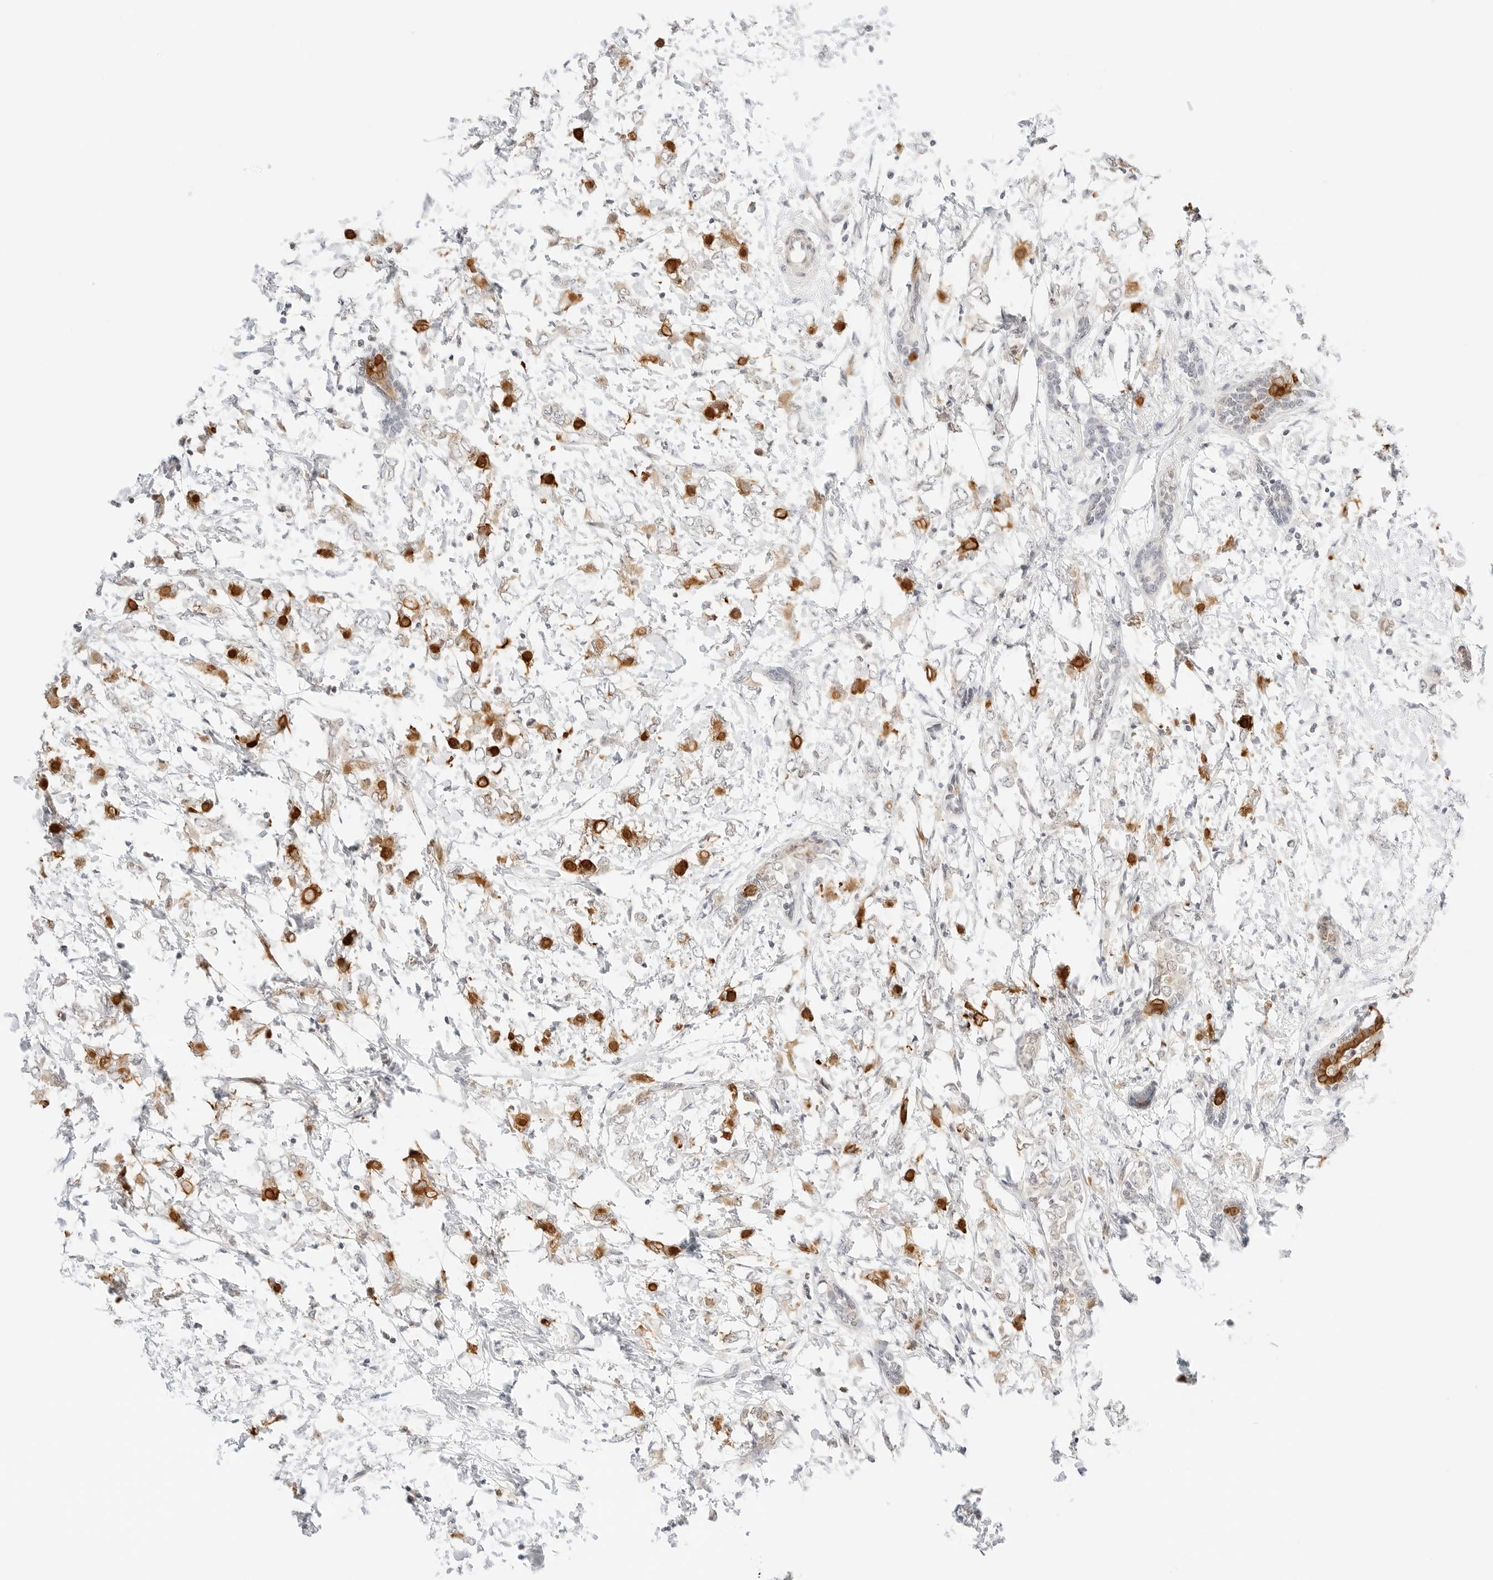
{"staining": {"intensity": "moderate", "quantity": "<25%", "location": "cytoplasmic/membranous"}, "tissue": "breast cancer", "cell_type": "Tumor cells", "image_type": "cancer", "snomed": [{"axis": "morphology", "description": "Normal tissue, NOS"}, {"axis": "morphology", "description": "Lobular carcinoma"}, {"axis": "topography", "description": "Breast"}], "caption": "Protein analysis of lobular carcinoma (breast) tissue displays moderate cytoplasmic/membranous staining in about <25% of tumor cells. Nuclei are stained in blue.", "gene": "TEKT2", "patient": {"sex": "female", "age": 47}}